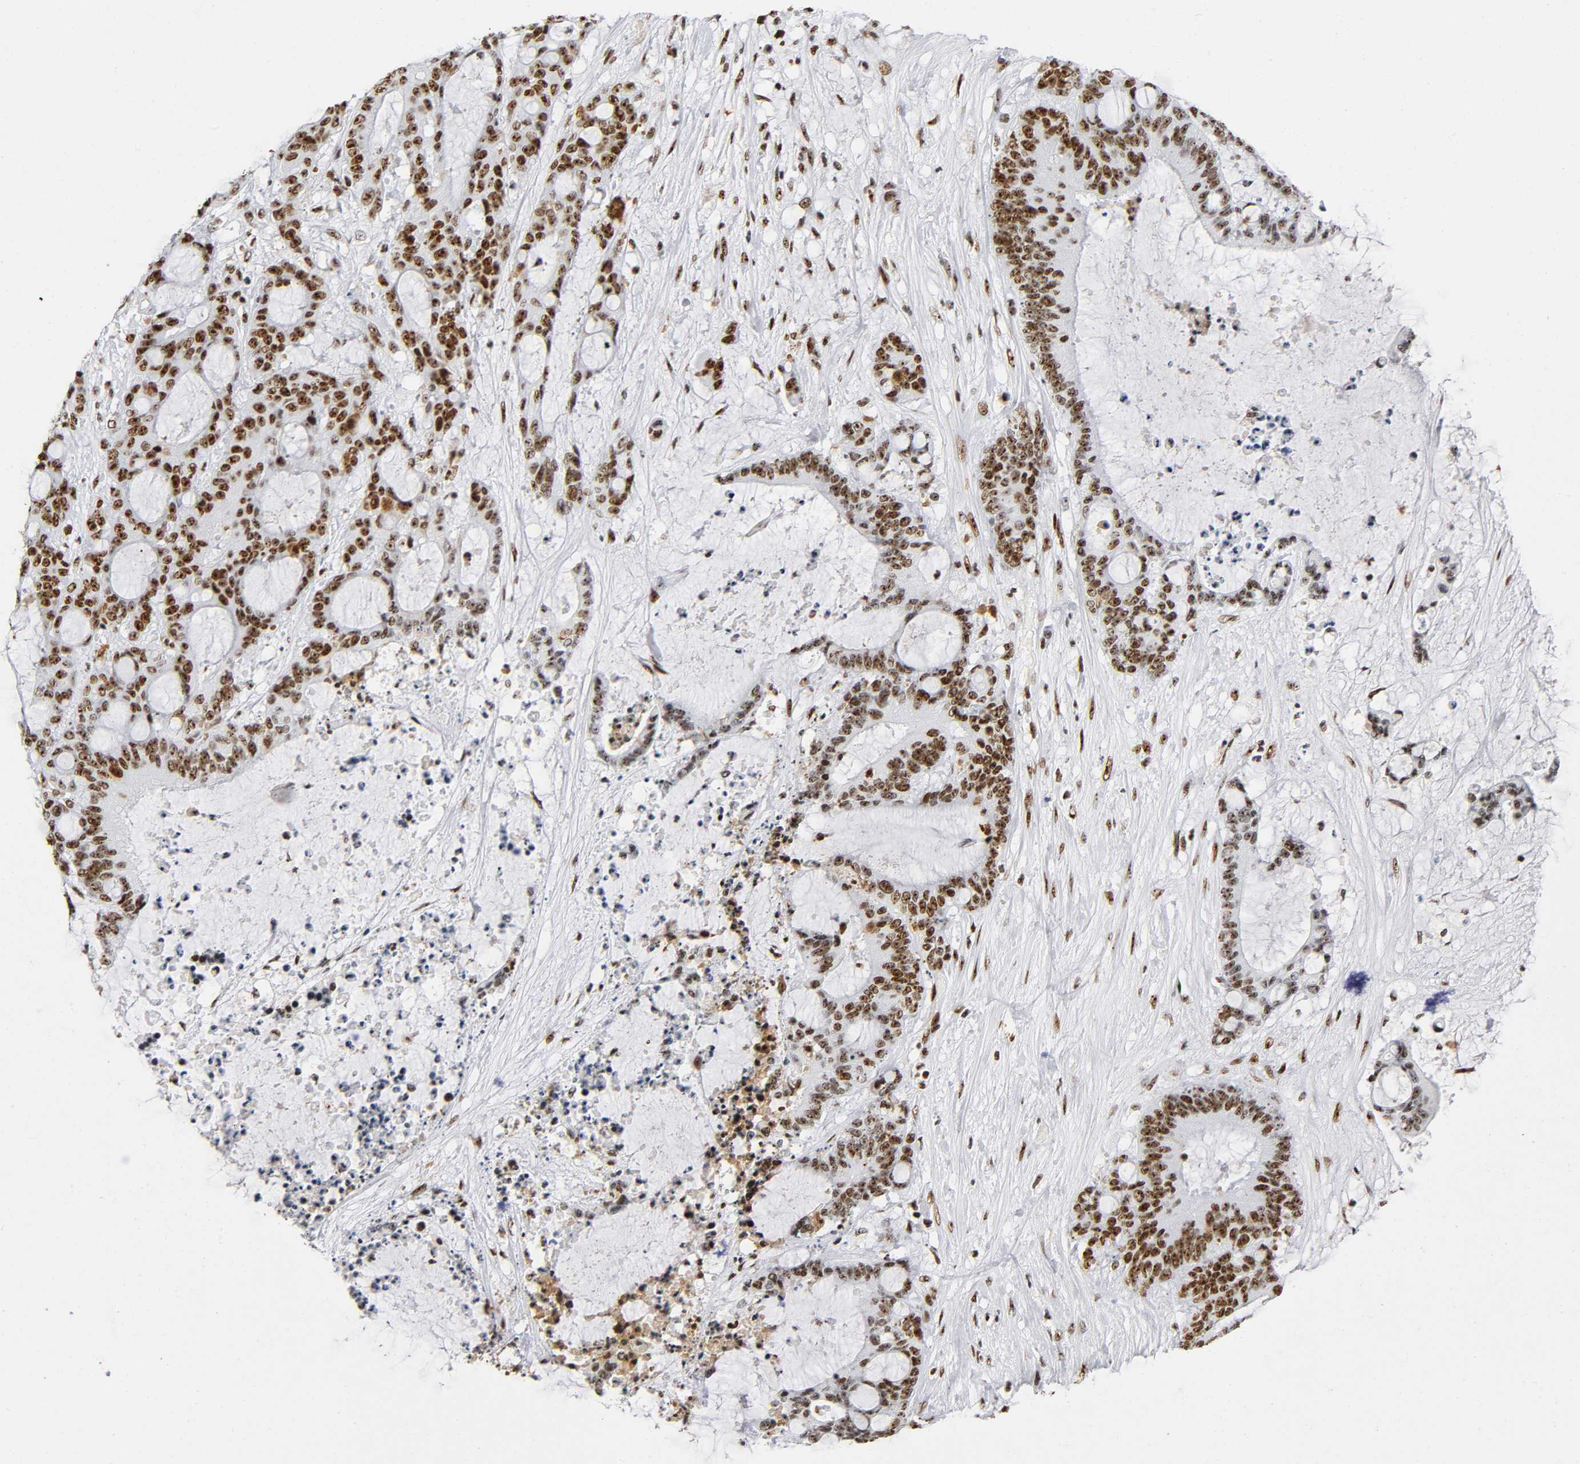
{"staining": {"intensity": "strong", "quantity": ">75%", "location": "nuclear"}, "tissue": "liver cancer", "cell_type": "Tumor cells", "image_type": "cancer", "snomed": [{"axis": "morphology", "description": "Cholangiocarcinoma"}, {"axis": "topography", "description": "Liver"}], "caption": "Human liver cancer stained with a protein marker exhibits strong staining in tumor cells.", "gene": "UBTF", "patient": {"sex": "female", "age": 73}}